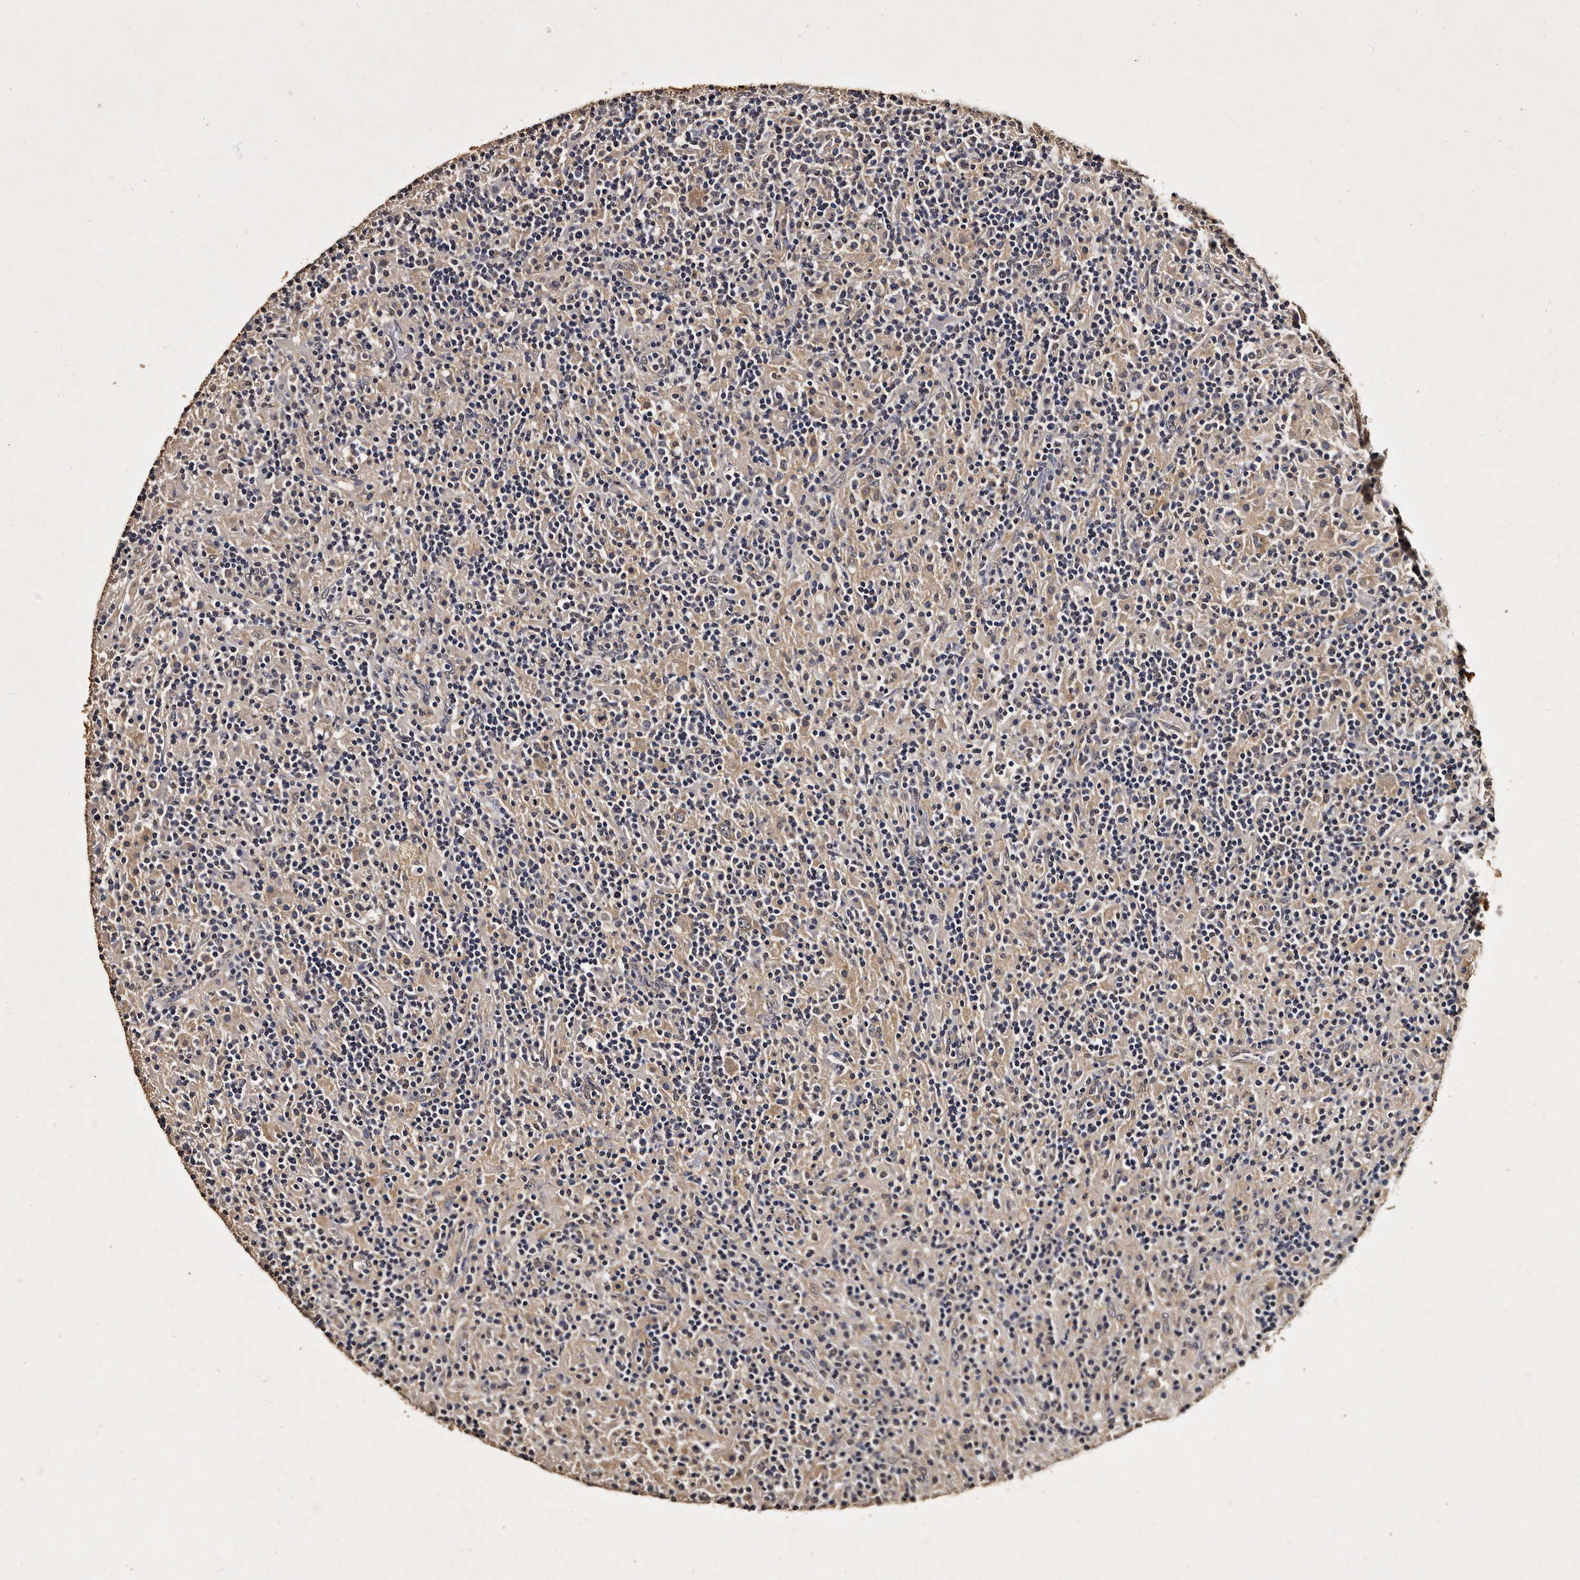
{"staining": {"intensity": "weak", "quantity": "25%-75%", "location": "cytoplasmic/membranous"}, "tissue": "lymphoma", "cell_type": "Tumor cells", "image_type": "cancer", "snomed": [{"axis": "morphology", "description": "Hodgkin's disease, NOS"}, {"axis": "topography", "description": "Lymph node"}], "caption": "Protein staining of lymphoma tissue exhibits weak cytoplasmic/membranous staining in about 25%-75% of tumor cells. The staining is performed using DAB (3,3'-diaminobenzidine) brown chromogen to label protein expression. The nuclei are counter-stained blue using hematoxylin.", "gene": "PARS2", "patient": {"sex": "male", "age": 70}}